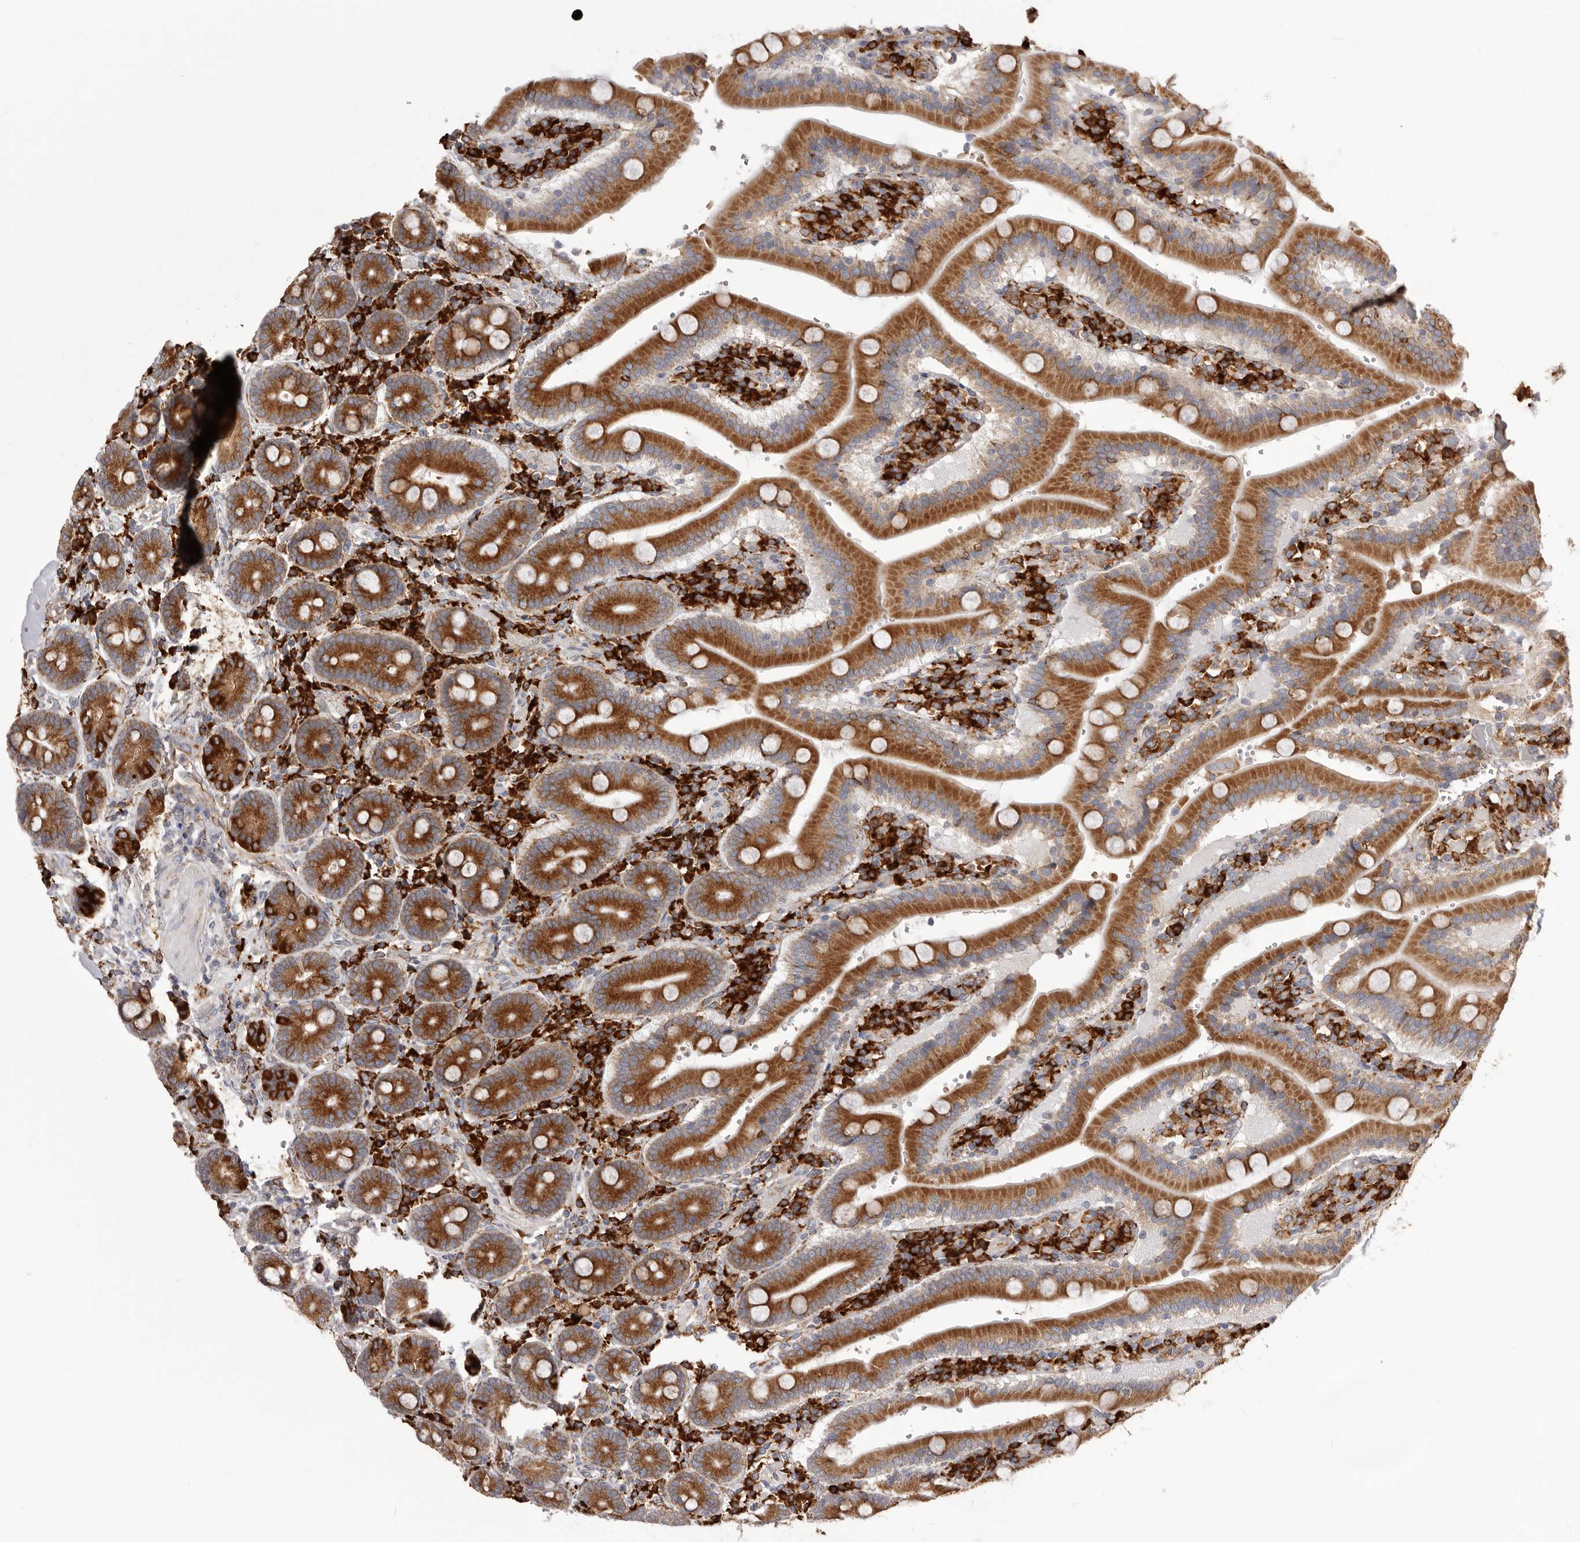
{"staining": {"intensity": "strong", "quantity": ">75%", "location": "cytoplasmic/membranous"}, "tissue": "duodenum", "cell_type": "Glandular cells", "image_type": "normal", "snomed": [{"axis": "morphology", "description": "Normal tissue, NOS"}, {"axis": "topography", "description": "Duodenum"}], "caption": "Protein analysis of unremarkable duodenum demonstrates strong cytoplasmic/membranous staining in about >75% of glandular cells.", "gene": "QRSL1", "patient": {"sex": "female", "age": 62}}